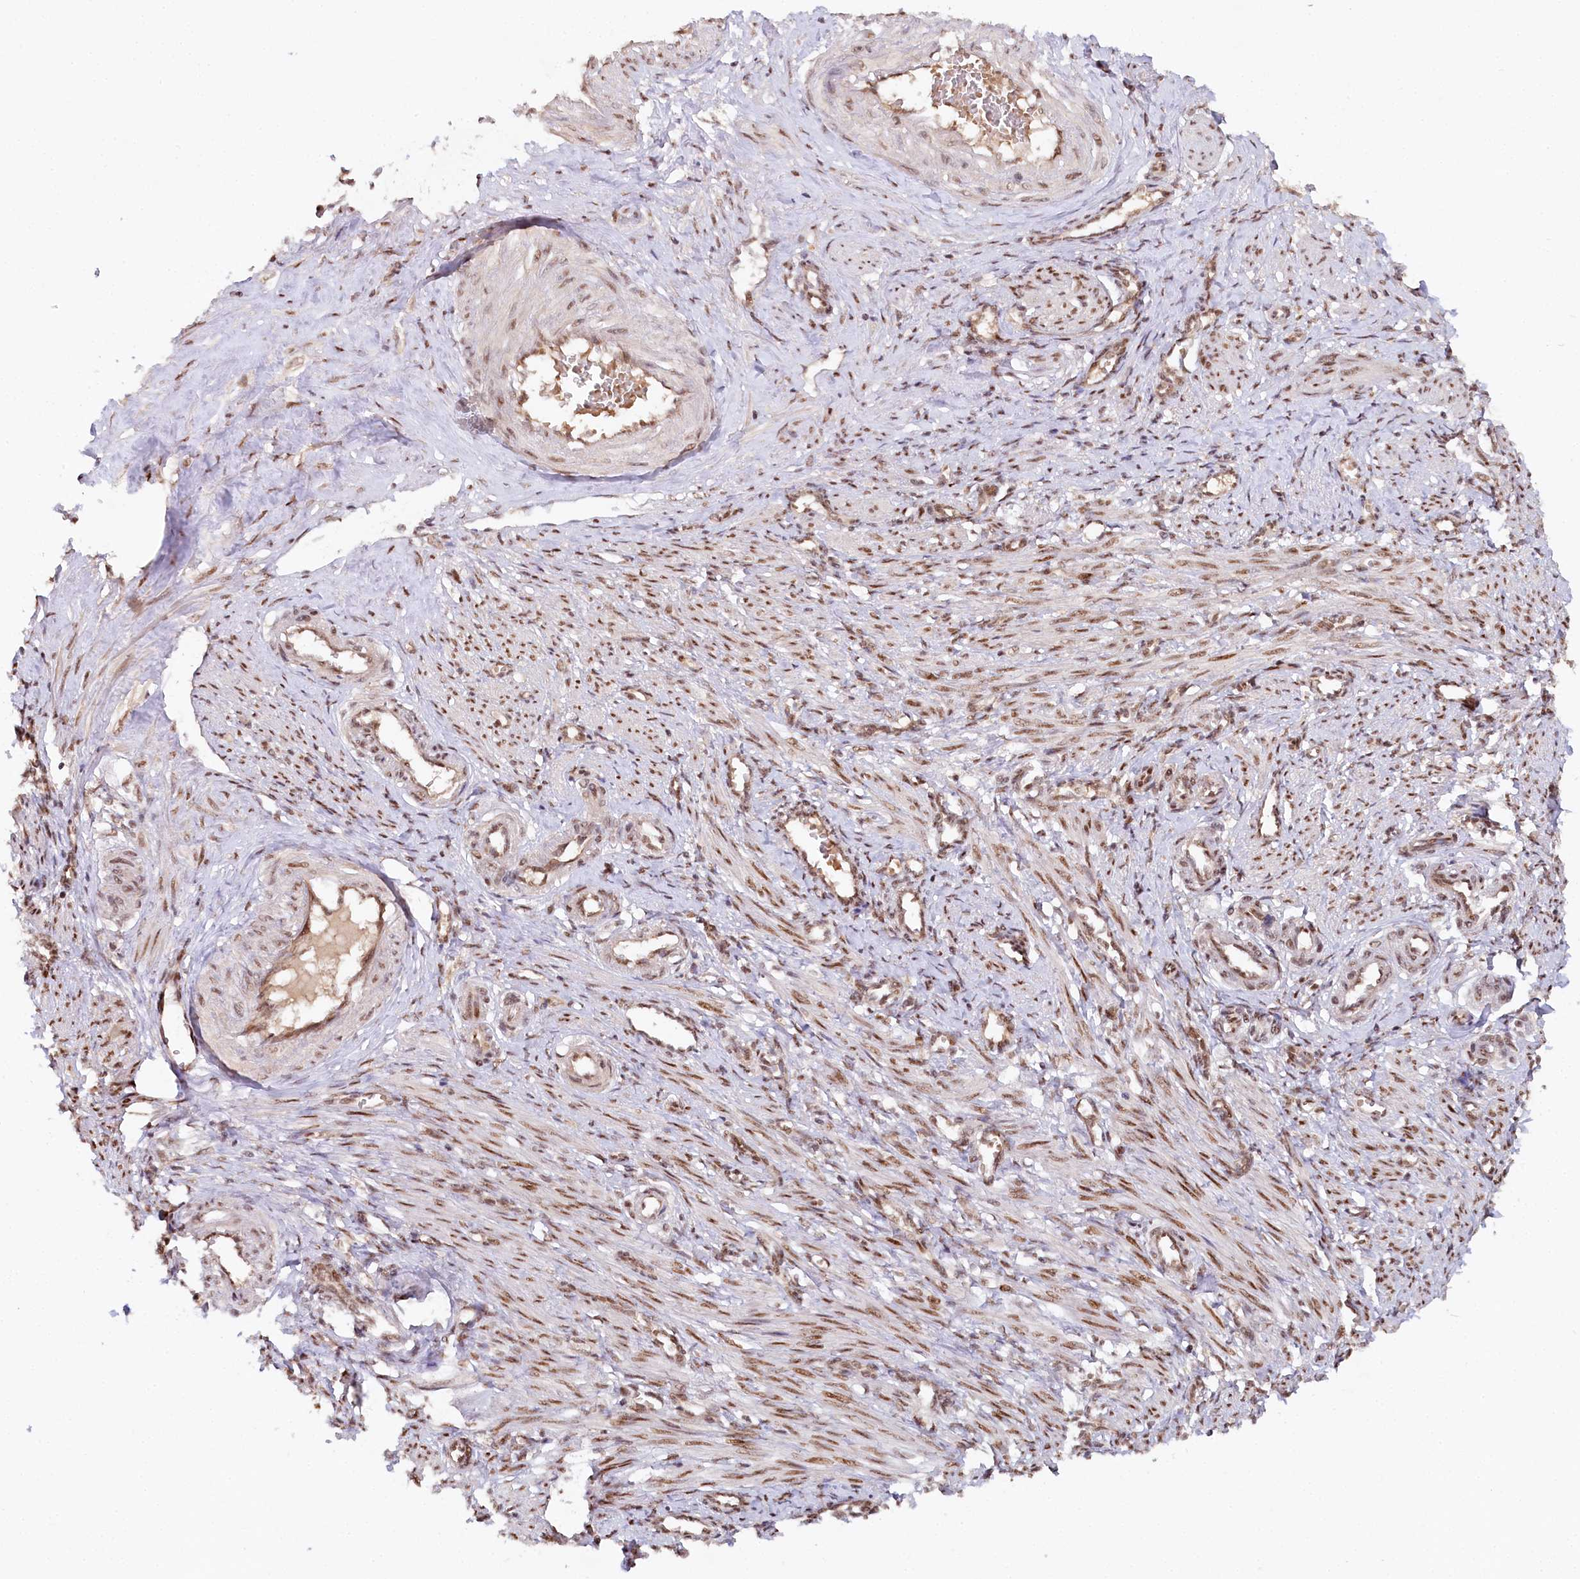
{"staining": {"intensity": "moderate", "quantity": ">75%", "location": "nuclear"}, "tissue": "smooth muscle", "cell_type": "Smooth muscle cells", "image_type": "normal", "snomed": [{"axis": "morphology", "description": "Normal tissue, NOS"}, {"axis": "topography", "description": "Endometrium"}], "caption": "Immunohistochemical staining of normal human smooth muscle displays medium levels of moderate nuclear positivity in about >75% of smooth muscle cells.", "gene": "CCDC65", "patient": {"sex": "female", "age": 33}}